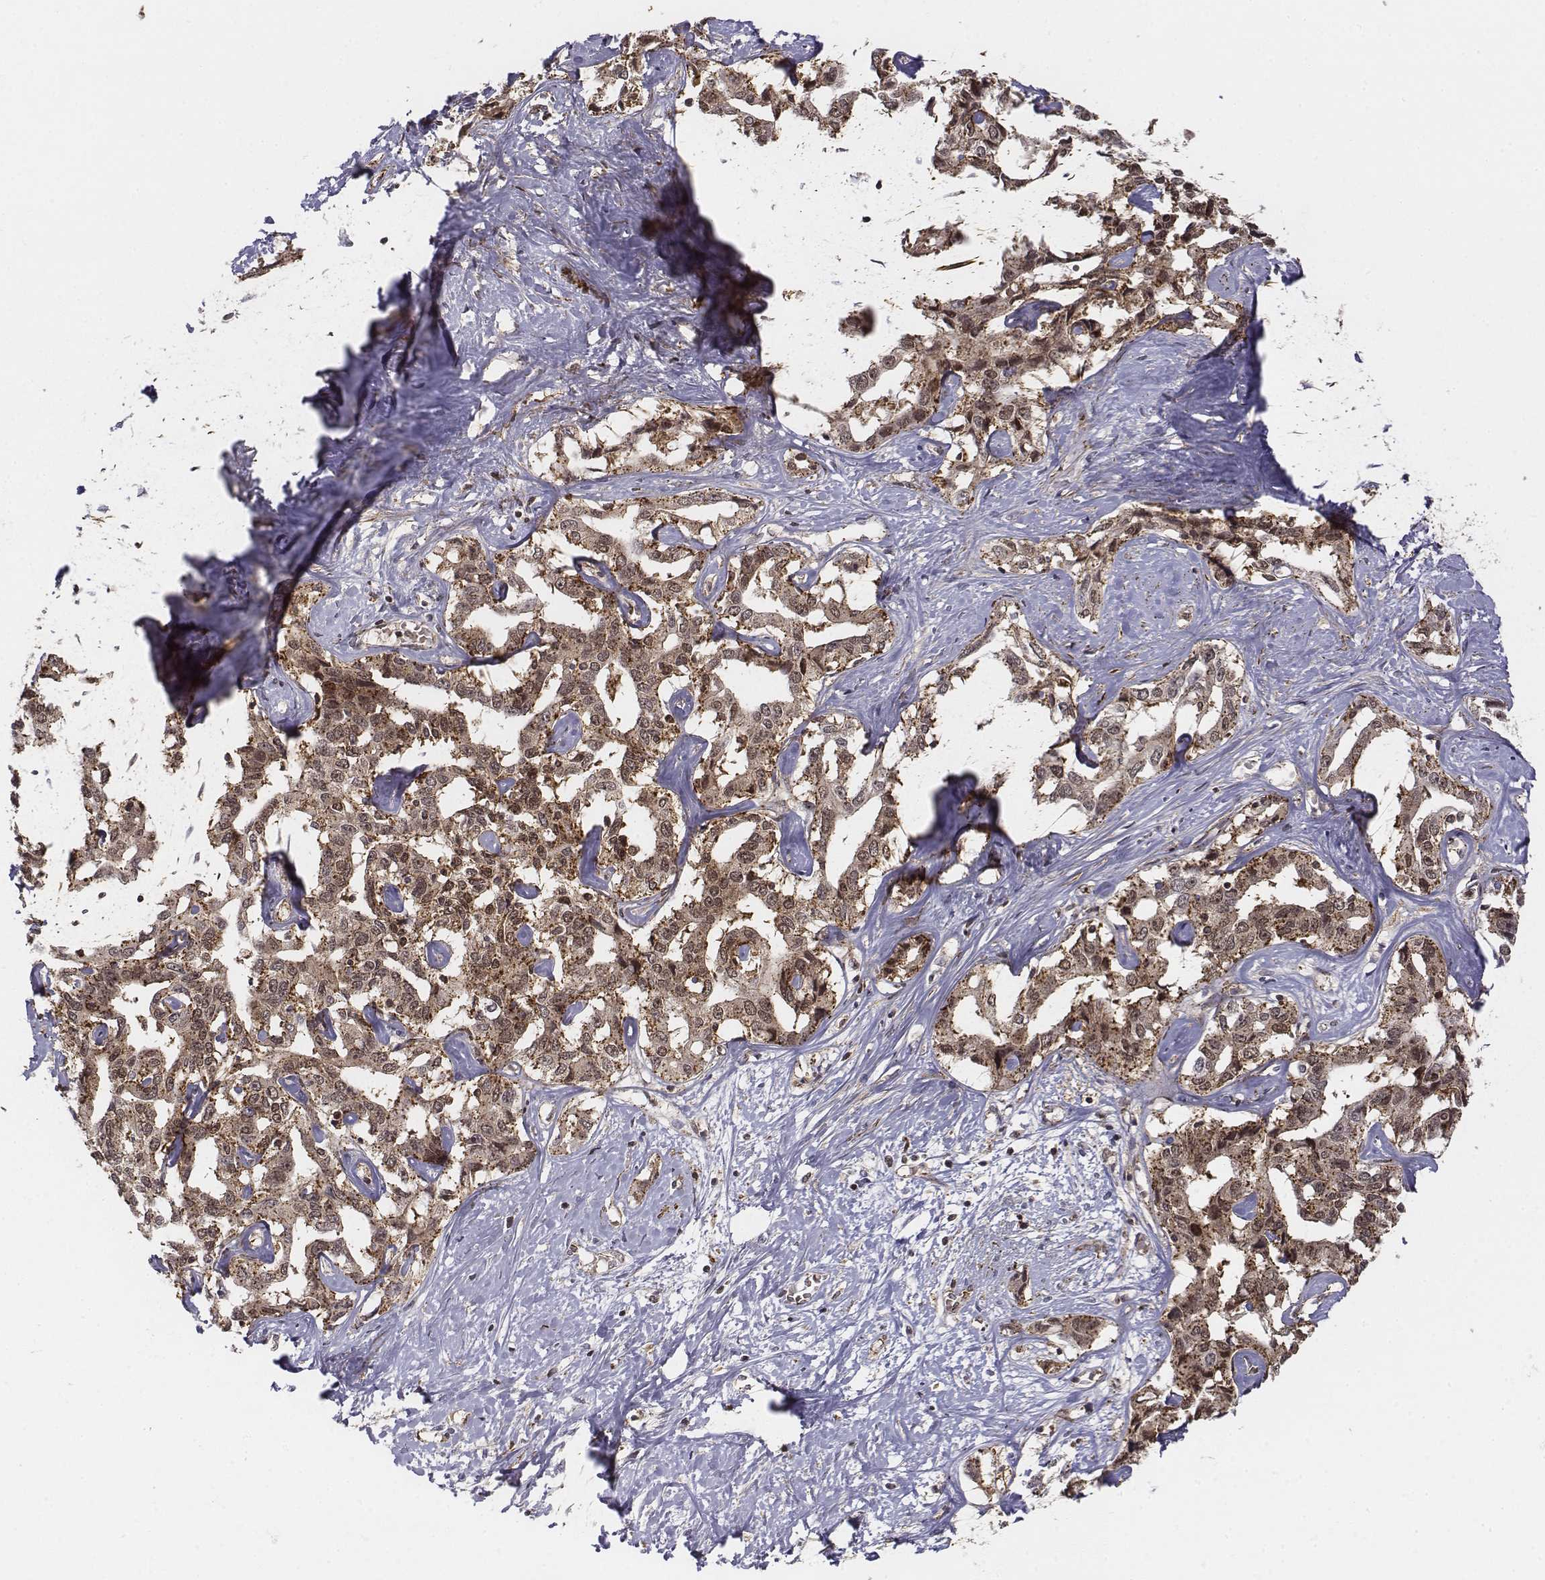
{"staining": {"intensity": "moderate", "quantity": ">75%", "location": "cytoplasmic/membranous,nuclear"}, "tissue": "liver cancer", "cell_type": "Tumor cells", "image_type": "cancer", "snomed": [{"axis": "morphology", "description": "Cholangiocarcinoma"}, {"axis": "topography", "description": "Liver"}], "caption": "High-power microscopy captured an immunohistochemistry histopathology image of liver cancer, revealing moderate cytoplasmic/membranous and nuclear positivity in about >75% of tumor cells.", "gene": "ZFYVE19", "patient": {"sex": "male", "age": 59}}